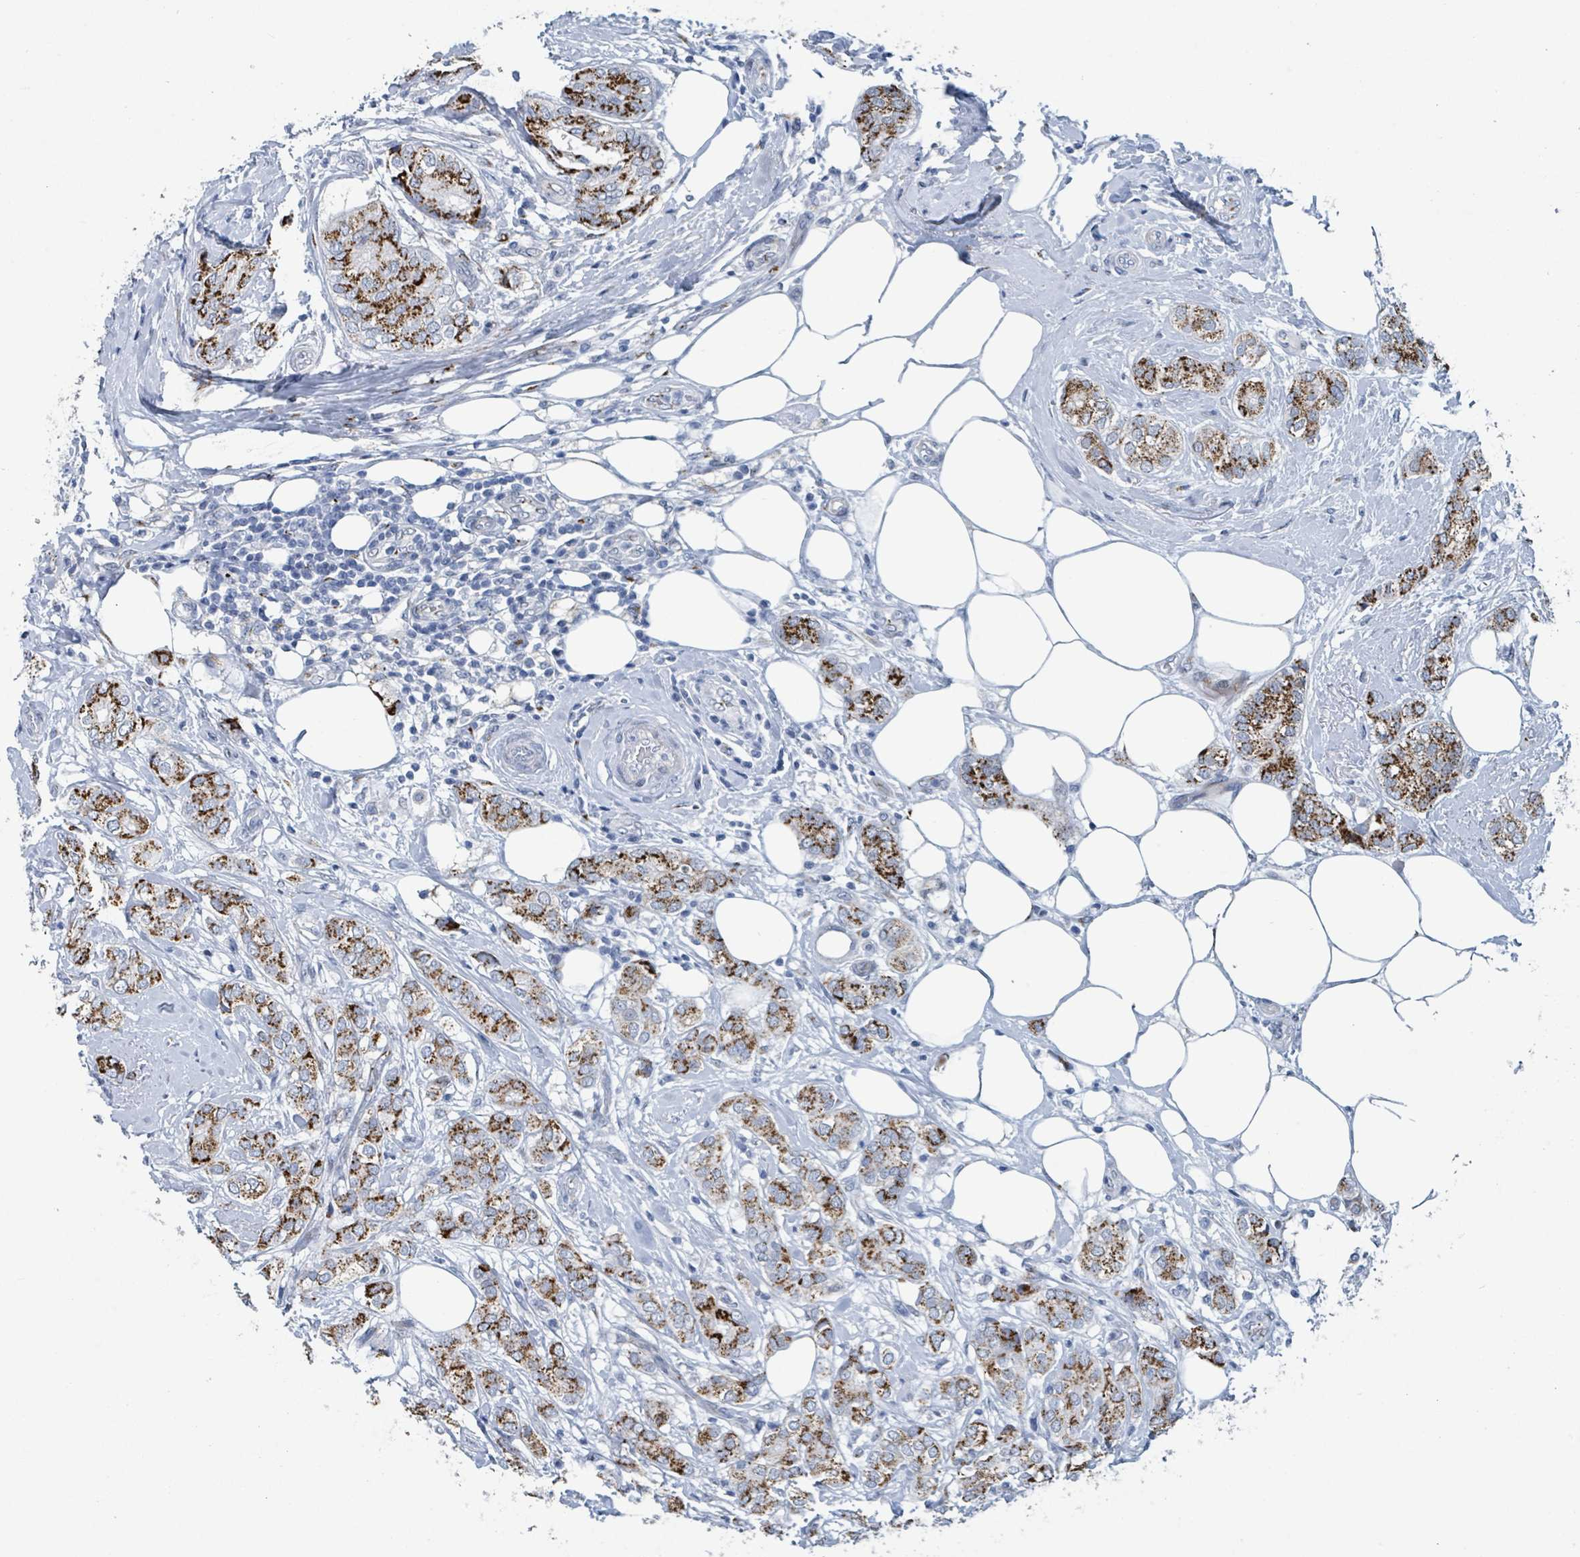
{"staining": {"intensity": "strong", "quantity": "25%-75%", "location": "cytoplasmic/membranous"}, "tissue": "breast cancer", "cell_type": "Tumor cells", "image_type": "cancer", "snomed": [{"axis": "morphology", "description": "Duct carcinoma"}, {"axis": "topography", "description": "Breast"}], "caption": "This micrograph reveals immunohistochemistry staining of human breast infiltrating ductal carcinoma, with high strong cytoplasmic/membranous staining in approximately 25%-75% of tumor cells.", "gene": "DCAF5", "patient": {"sex": "female", "age": 73}}